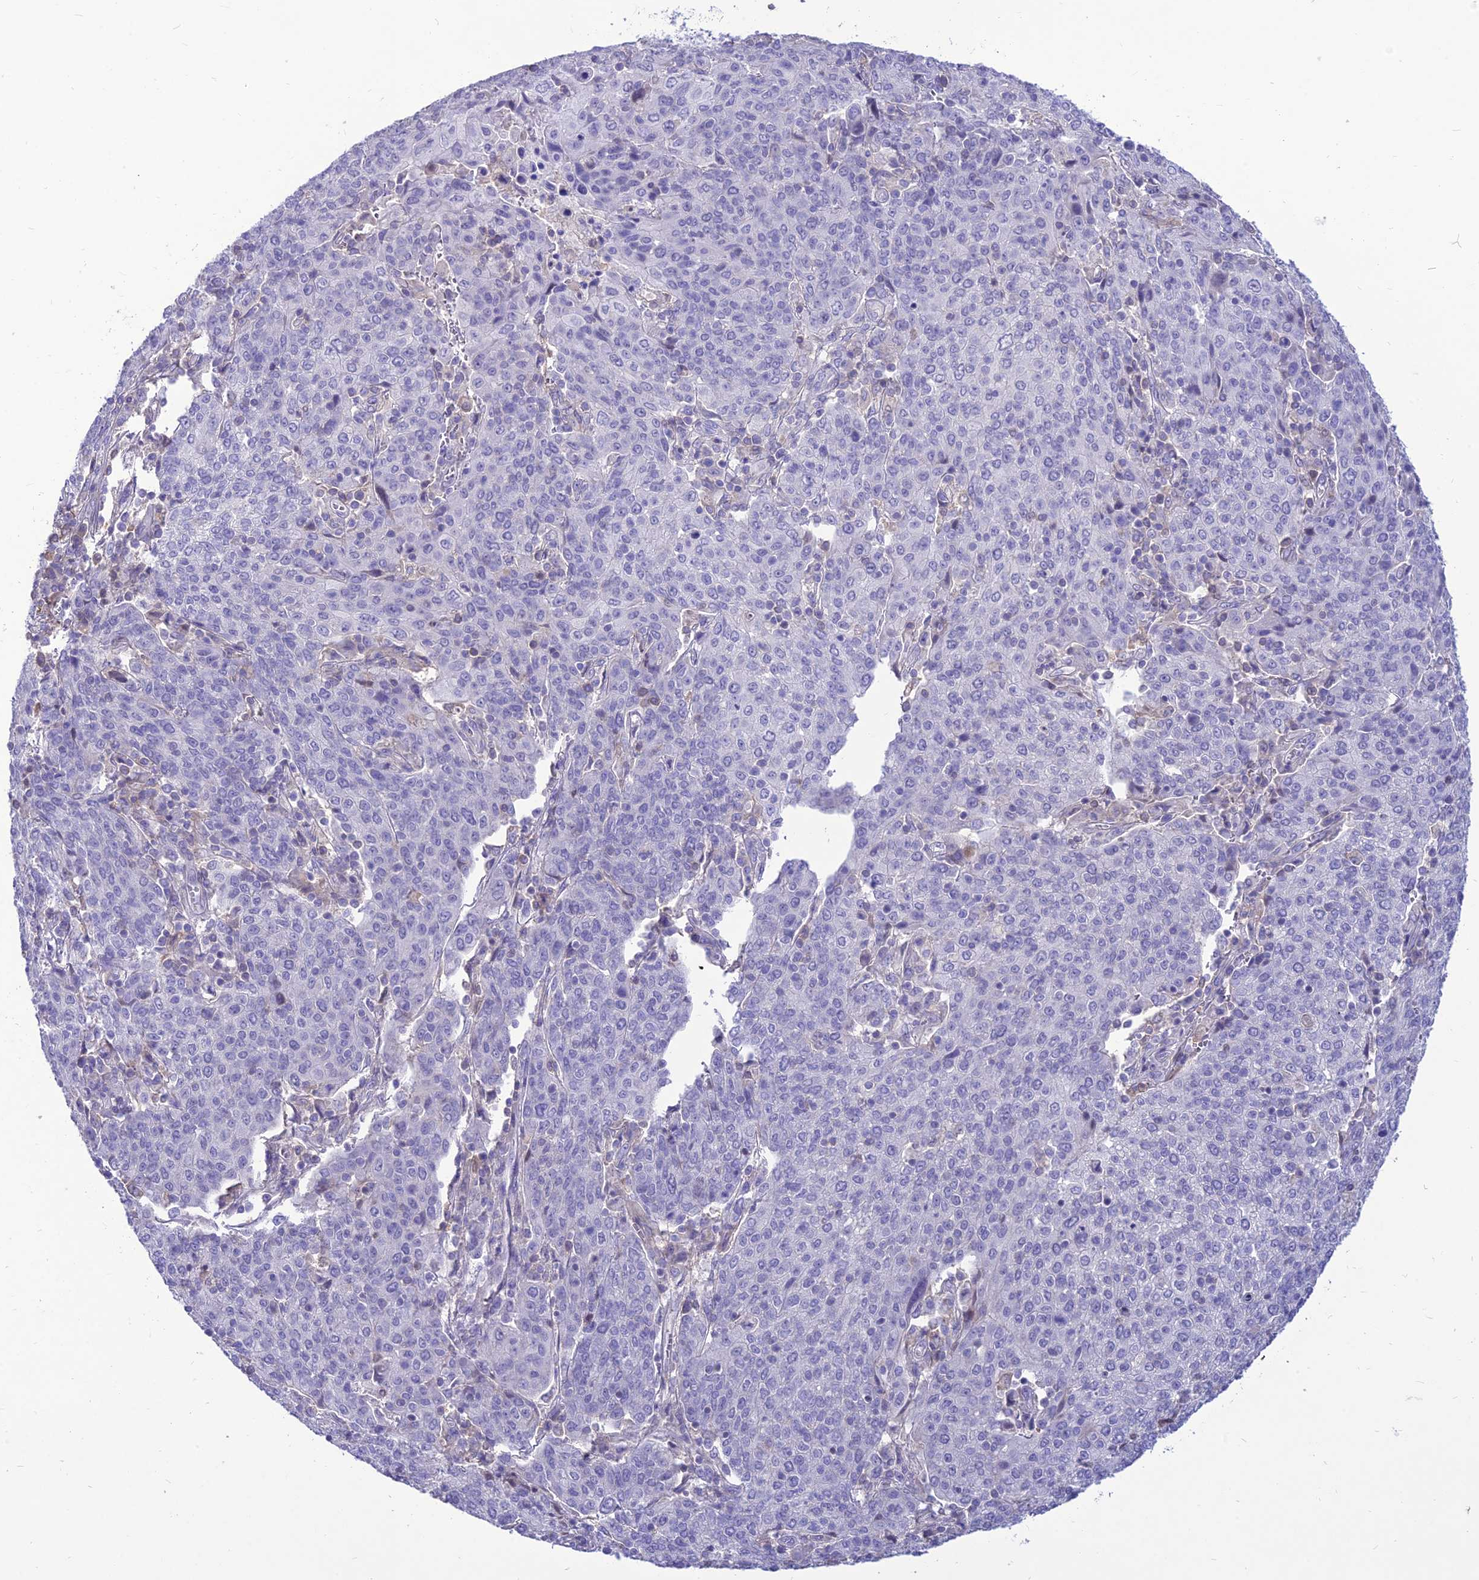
{"staining": {"intensity": "negative", "quantity": "none", "location": "none"}, "tissue": "cervical cancer", "cell_type": "Tumor cells", "image_type": "cancer", "snomed": [{"axis": "morphology", "description": "Squamous cell carcinoma, NOS"}, {"axis": "topography", "description": "Cervix"}], "caption": "Immunohistochemistry image of neoplastic tissue: human cervical cancer stained with DAB shows no significant protein staining in tumor cells.", "gene": "TEKT3", "patient": {"sex": "female", "age": 67}}